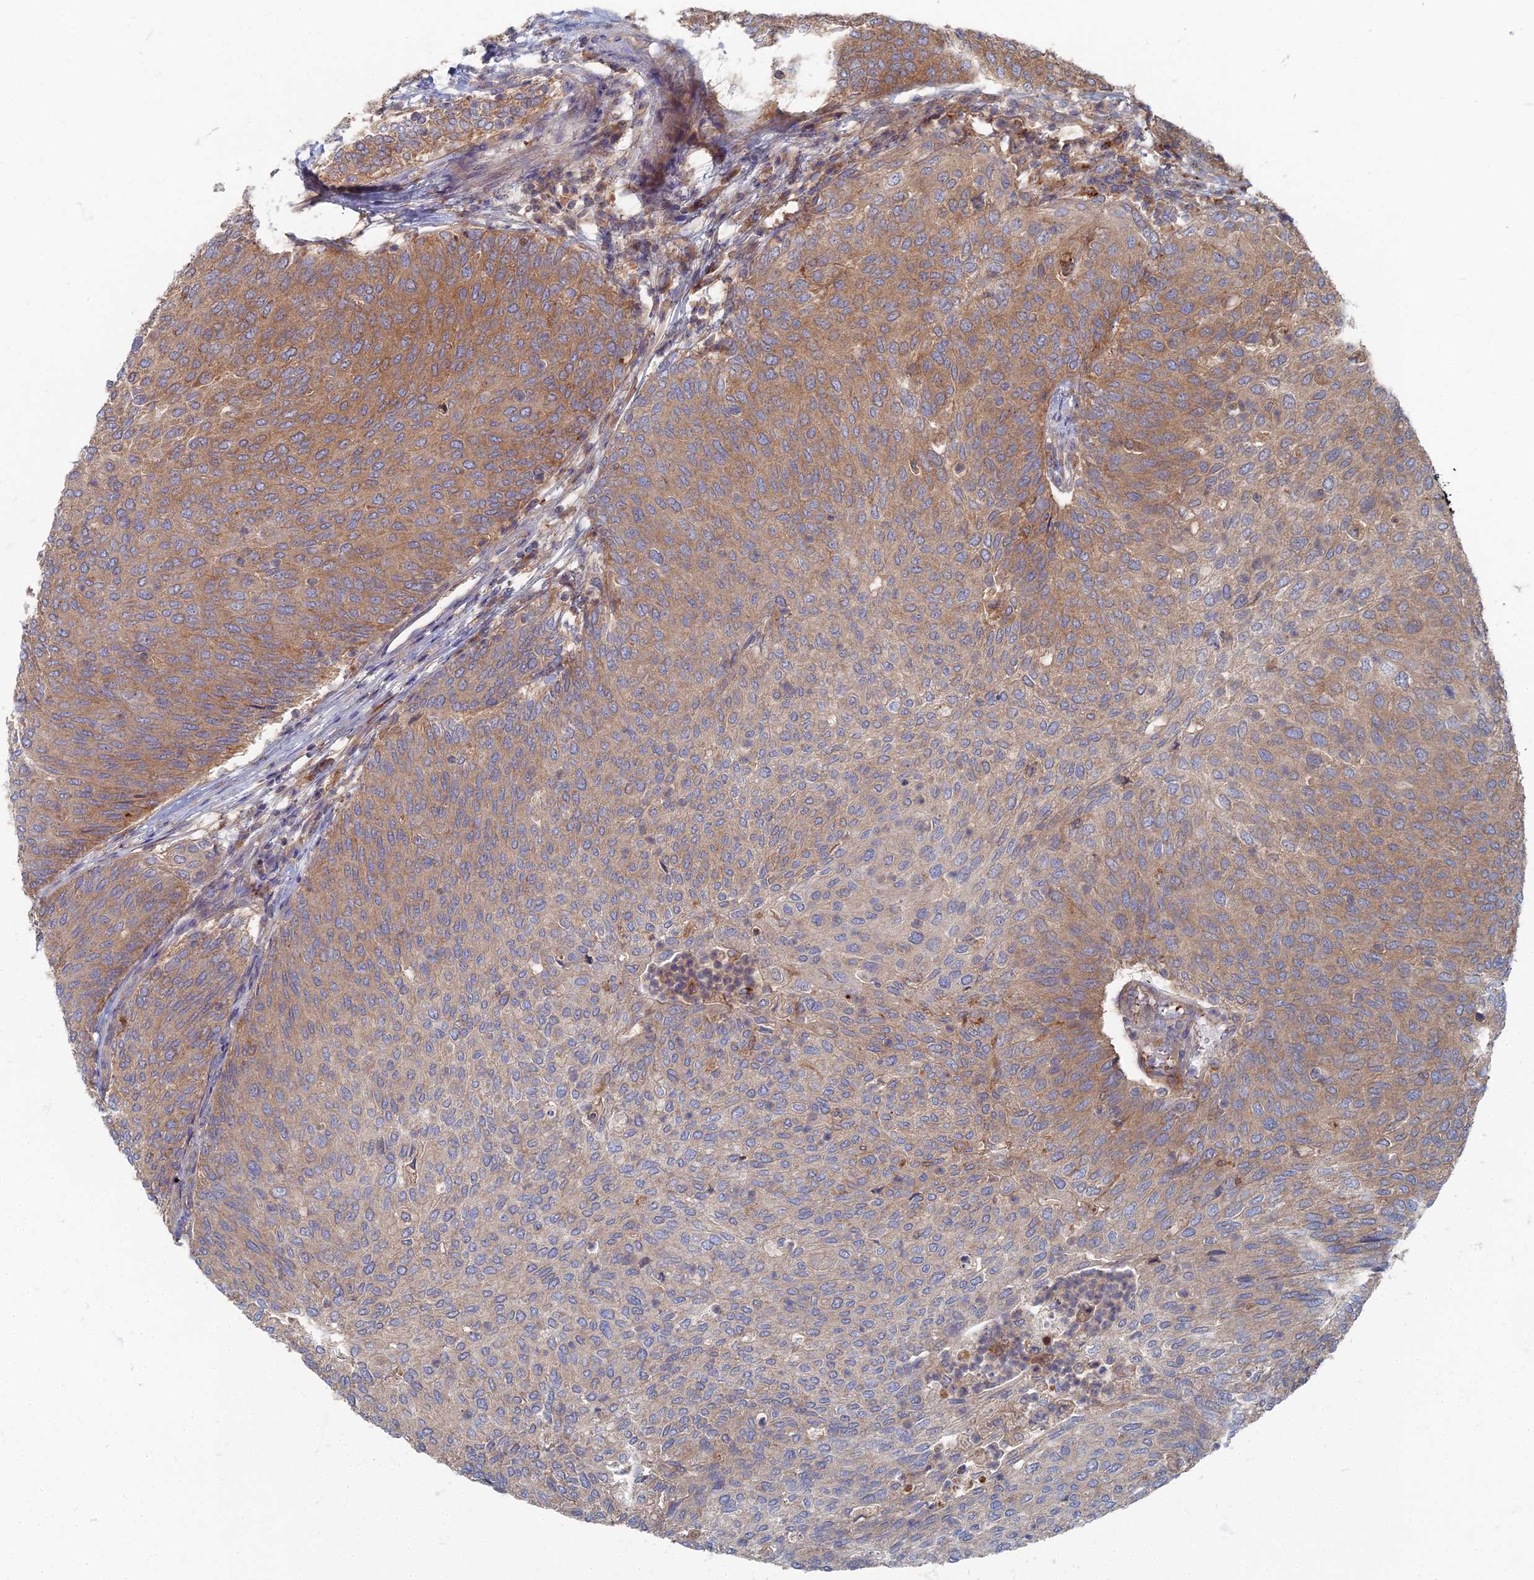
{"staining": {"intensity": "moderate", "quantity": ">75%", "location": "cytoplasmic/membranous"}, "tissue": "urothelial cancer", "cell_type": "Tumor cells", "image_type": "cancer", "snomed": [{"axis": "morphology", "description": "Urothelial carcinoma, Low grade"}, {"axis": "topography", "description": "Urinary bladder"}], "caption": "Protein staining of urothelial cancer tissue demonstrates moderate cytoplasmic/membranous expression in about >75% of tumor cells.", "gene": "PPCDC", "patient": {"sex": "female", "age": 79}}